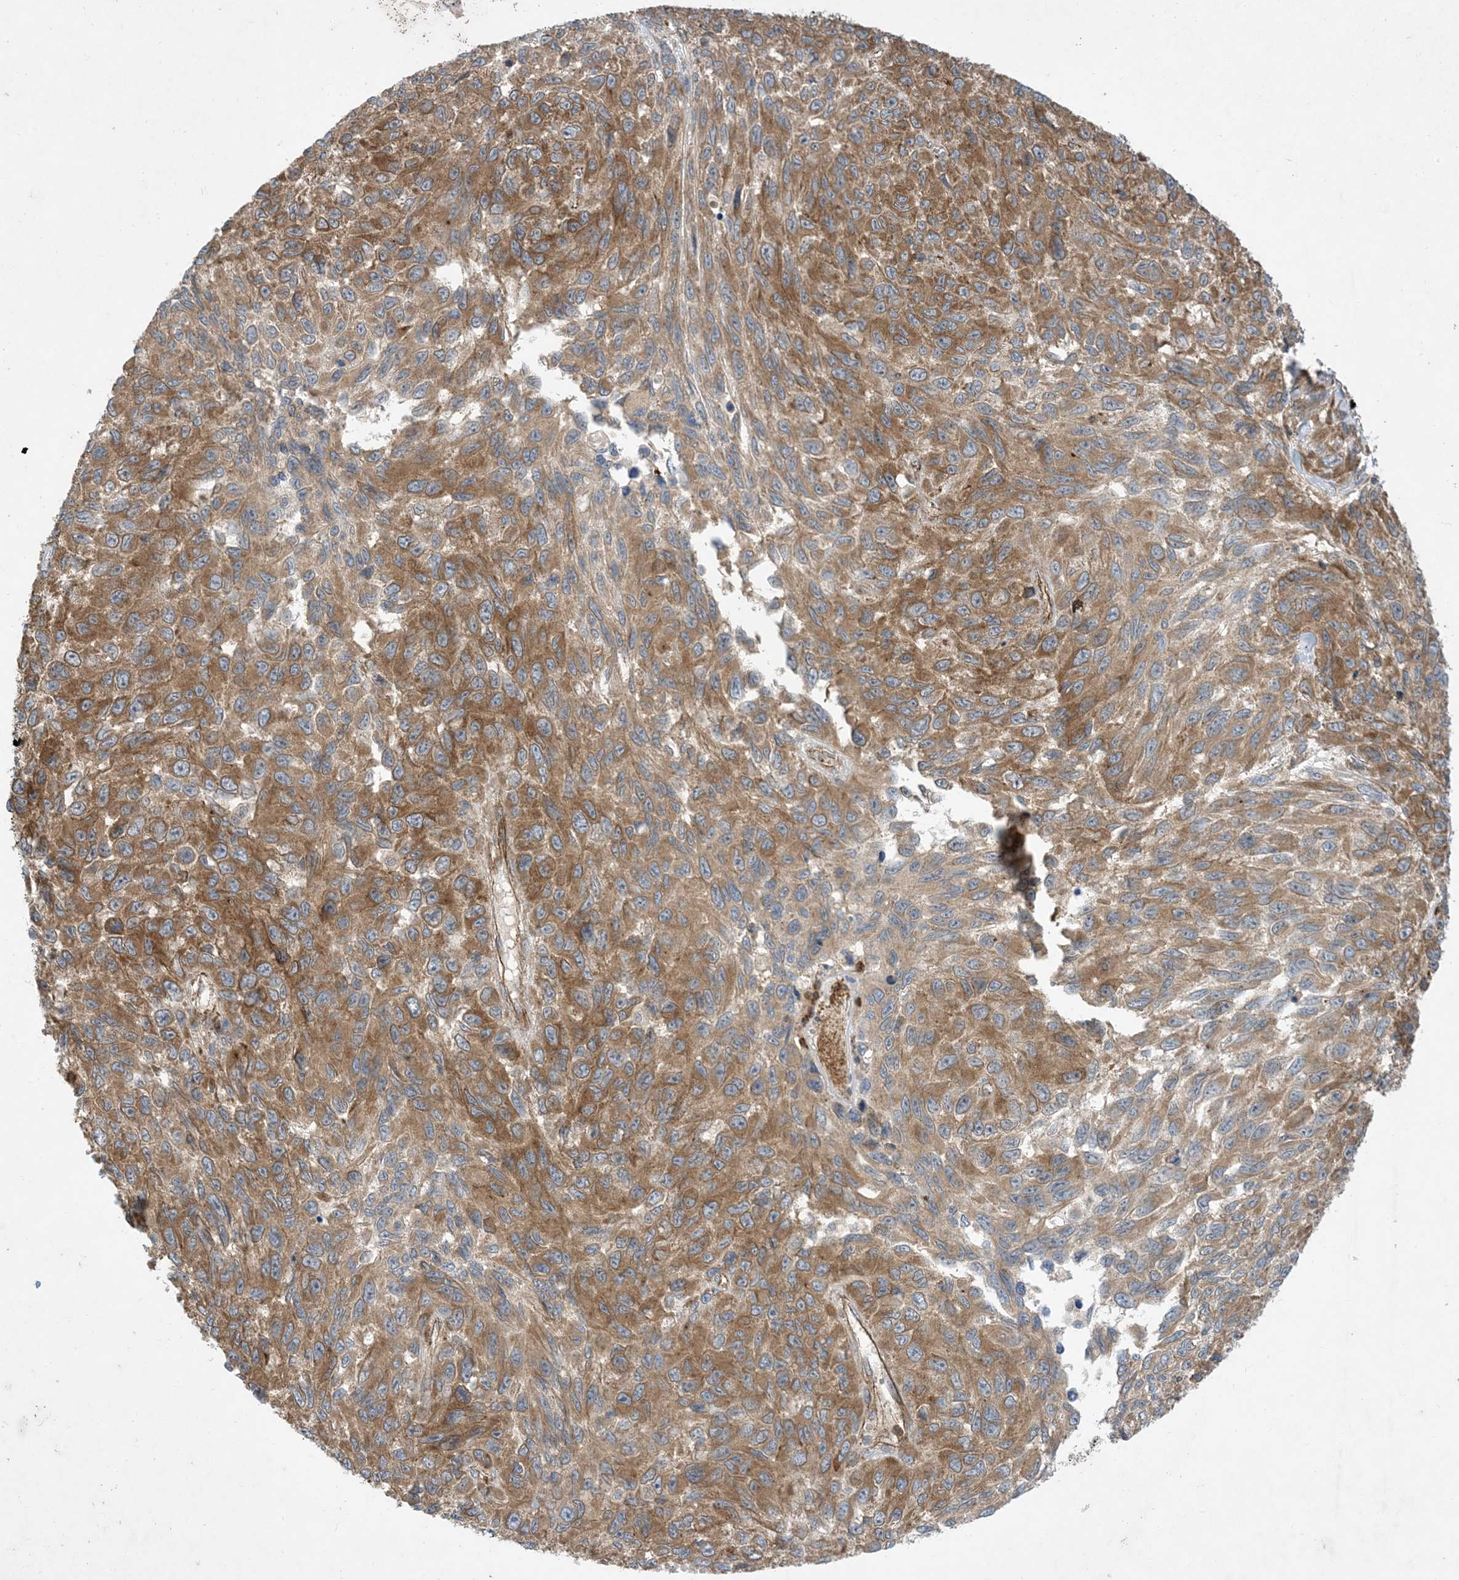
{"staining": {"intensity": "moderate", "quantity": ">75%", "location": "cytoplasmic/membranous"}, "tissue": "melanoma", "cell_type": "Tumor cells", "image_type": "cancer", "snomed": [{"axis": "morphology", "description": "Malignant melanoma, NOS"}, {"axis": "topography", "description": "Skin"}], "caption": "Tumor cells demonstrate medium levels of moderate cytoplasmic/membranous expression in about >75% of cells in human malignant melanoma.", "gene": "OTOP1", "patient": {"sex": "female", "age": 96}}